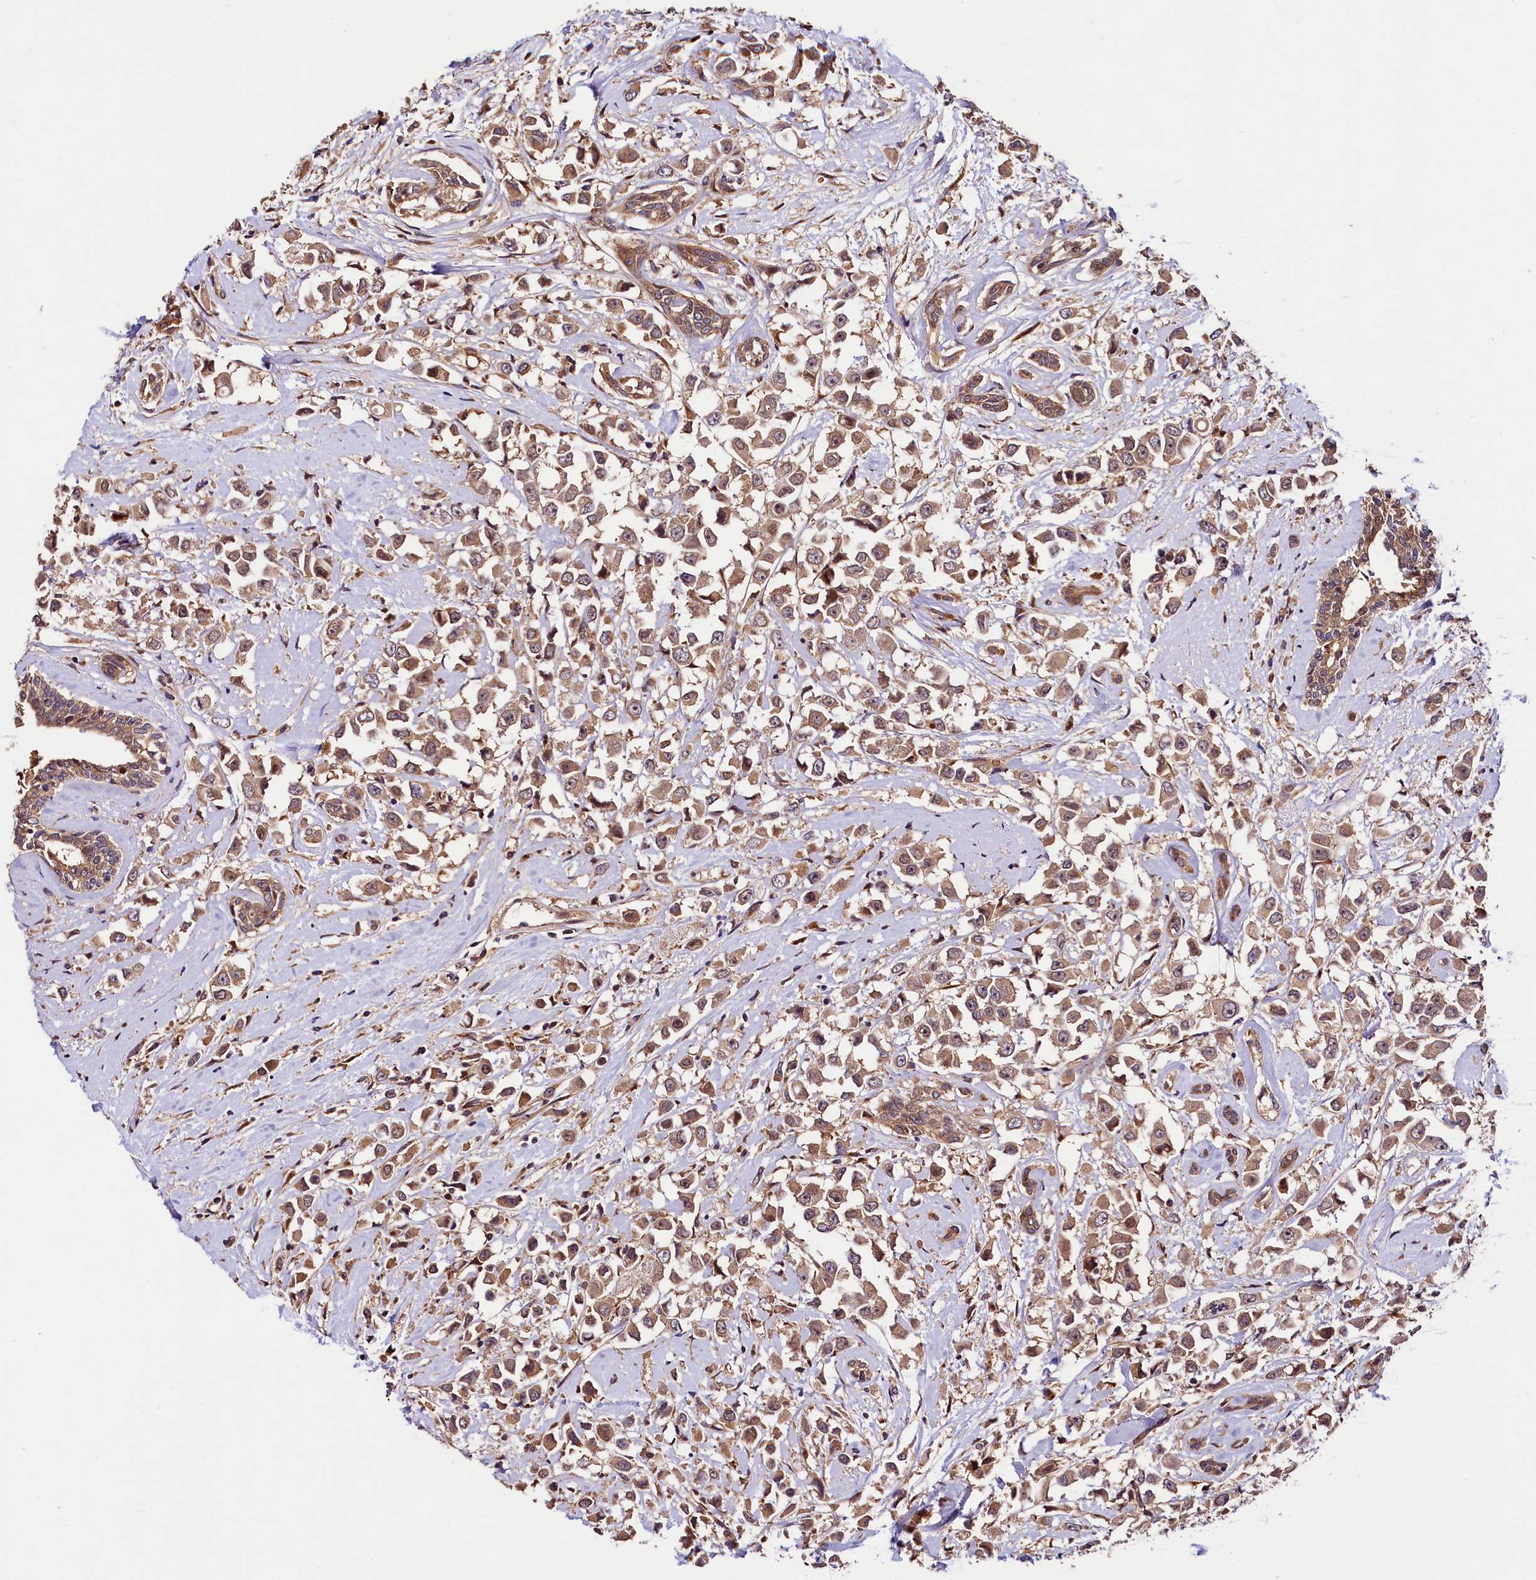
{"staining": {"intensity": "moderate", "quantity": ">75%", "location": "cytoplasmic/membranous"}, "tissue": "breast cancer", "cell_type": "Tumor cells", "image_type": "cancer", "snomed": [{"axis": "morphology", "description": "Duct carcinoma"}, {"axis": "topography", "description": "Breast"}], "caption": "Breast cancer tissue shows moderate cytoplasmic/membranous positivity in about >75% of tumor cells", "gene": "VPS35", "patient": {"sex": "female", "age": 87}}